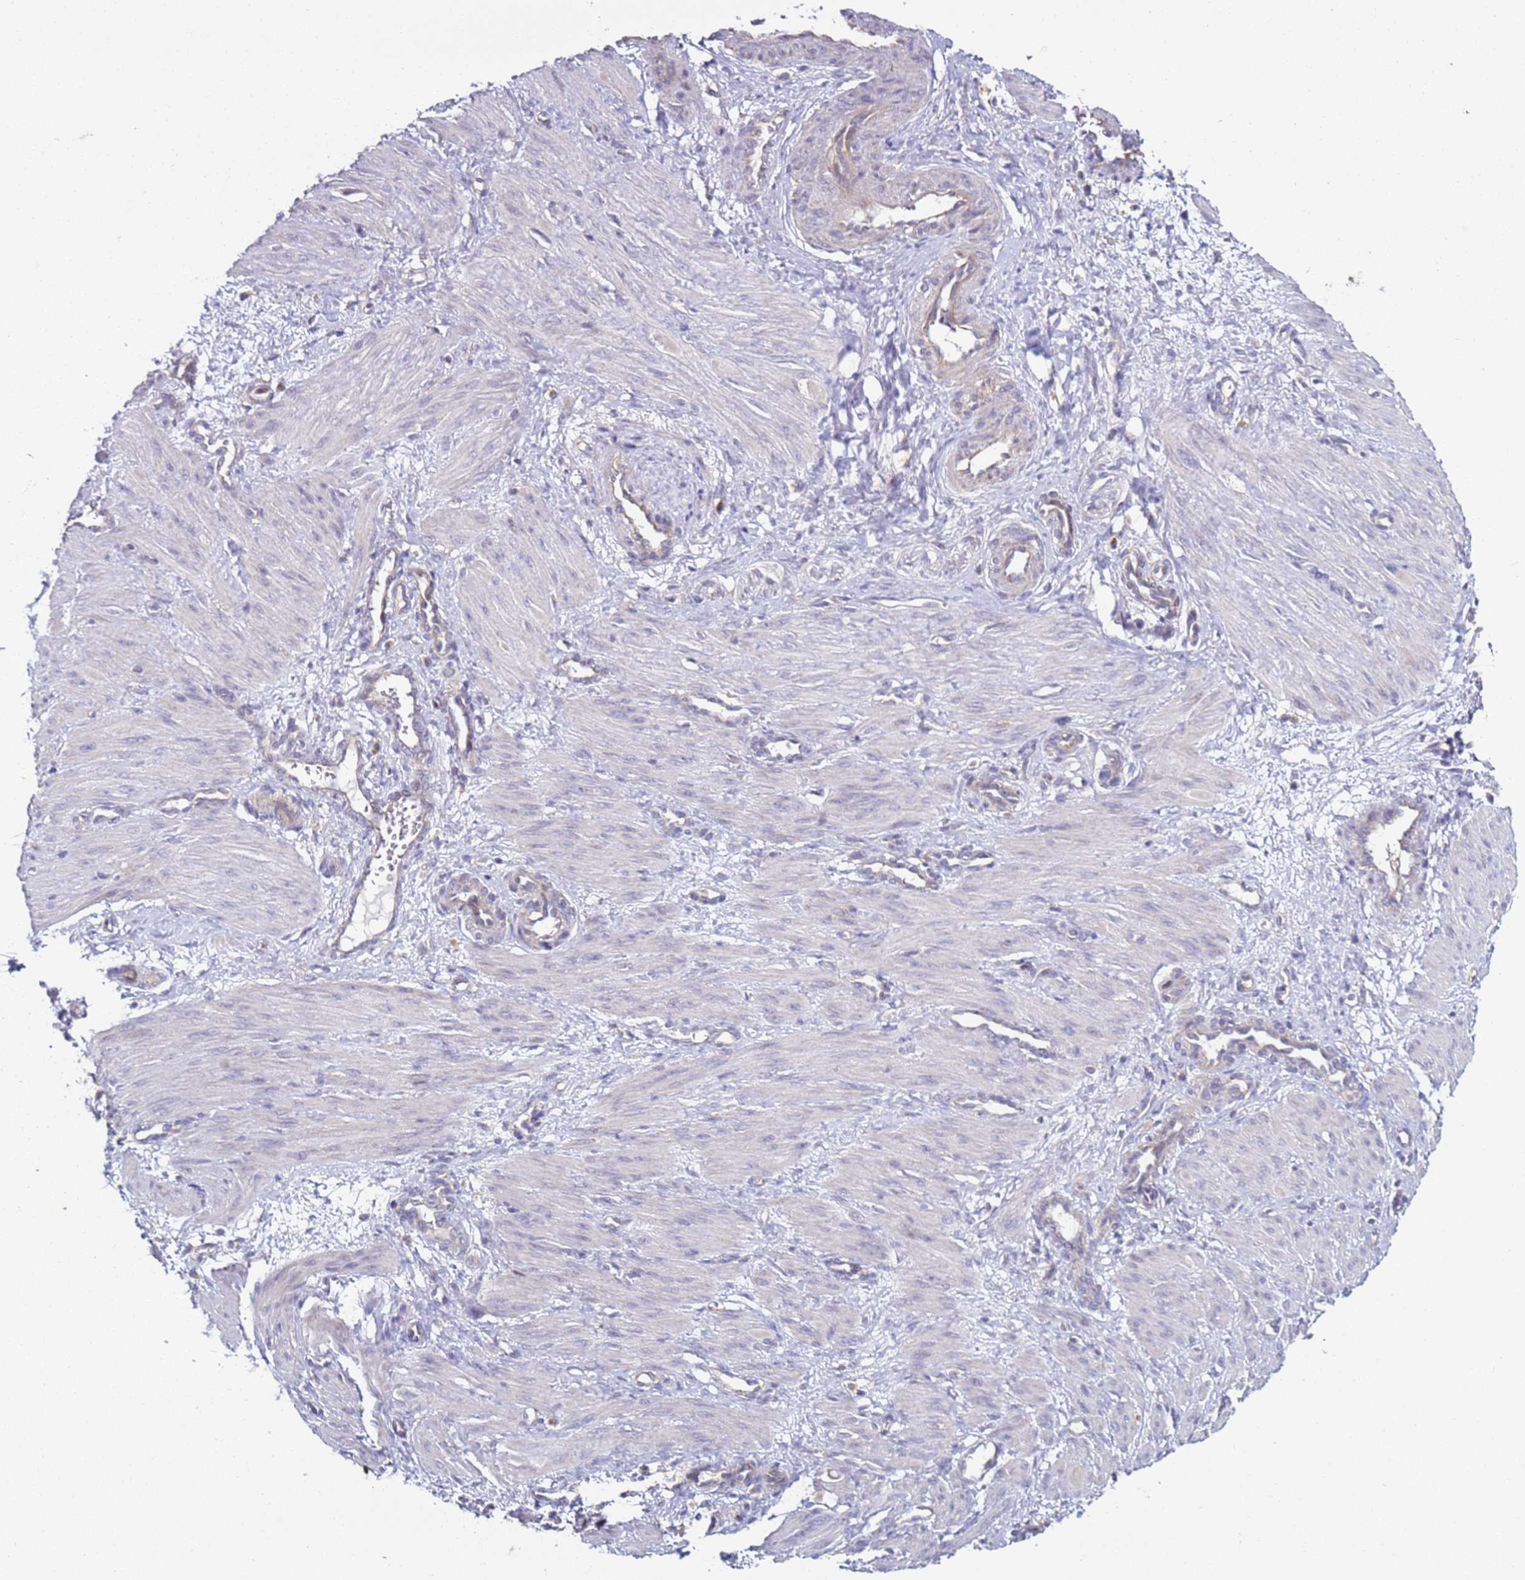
{"staining": {"intensity": "negative", "quantity": "none", "location": "none"}, "tissue": "smooth muscle", "cell_type": "Smooth muscle cells", "image_type": "normal", "snomed": [{"axis": "morphology", "description": "Normal tissue, NOS"}, {"axis": "topography", "description": "Endometrium"}], "caption": "This is an IHC photomicrograph of benign human smooth muscle. There is no staining in smooth muscle cells.", "gene": "DIP2B", "patient": {"sex": "female", "age": 33}}